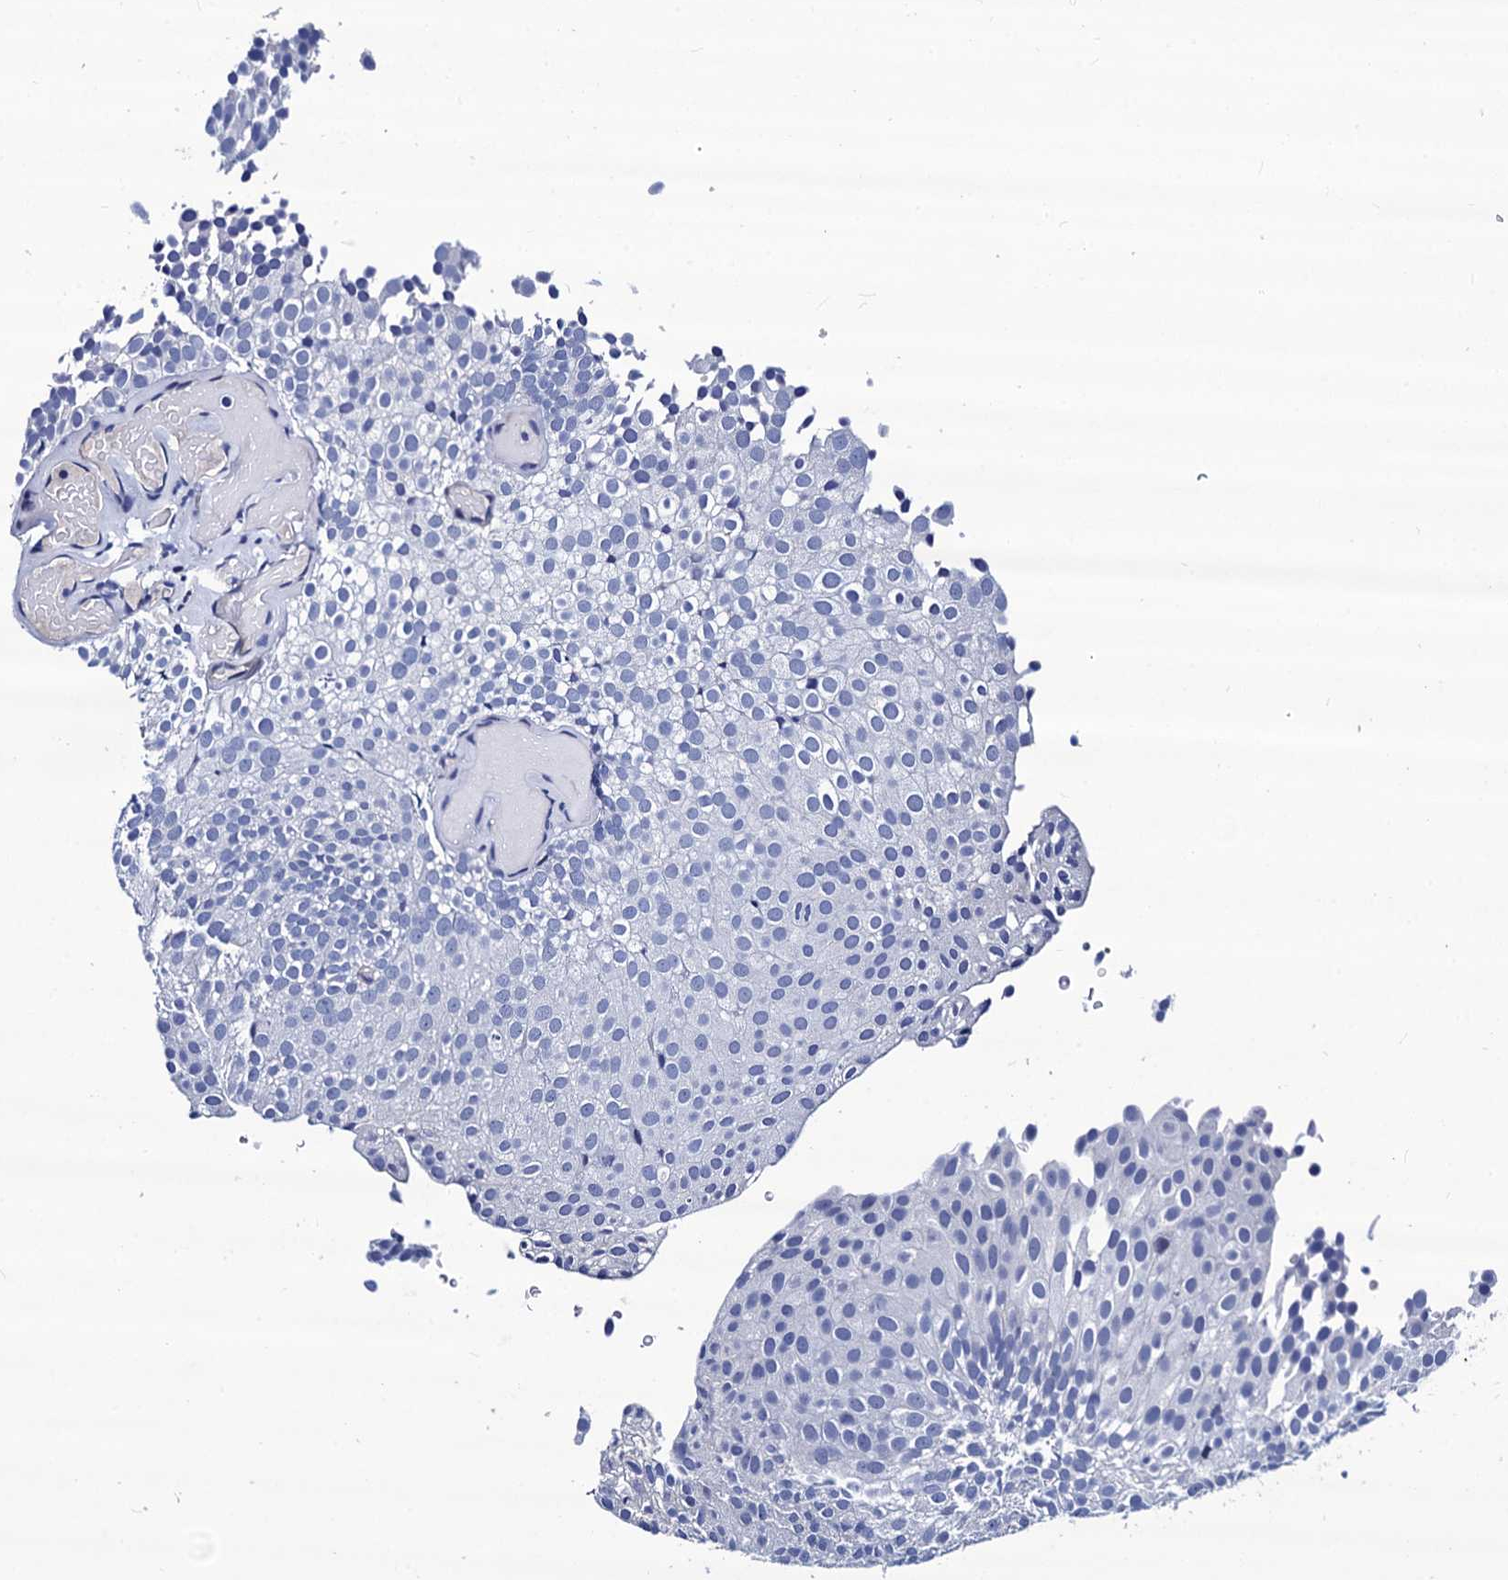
{"staining": {"intensity": "negative", "quantity": "none", "location": "none"}, "tissue": "urothelial cancer", "cell_type": "Tumor cells", "image_type": "cancer", "snomed": [{"axis": "morphology", "description": "Urothelial carcinoma, Low grade"}, {"axis": "topography", "description": "Urinary bladder"}], "caption": "The micrograph reveals no significant expression in tumor cells of urothelial carcinoma (low-grade).", "gene": "LRRC30", "patient": {"sex": "male", "age": 78}}